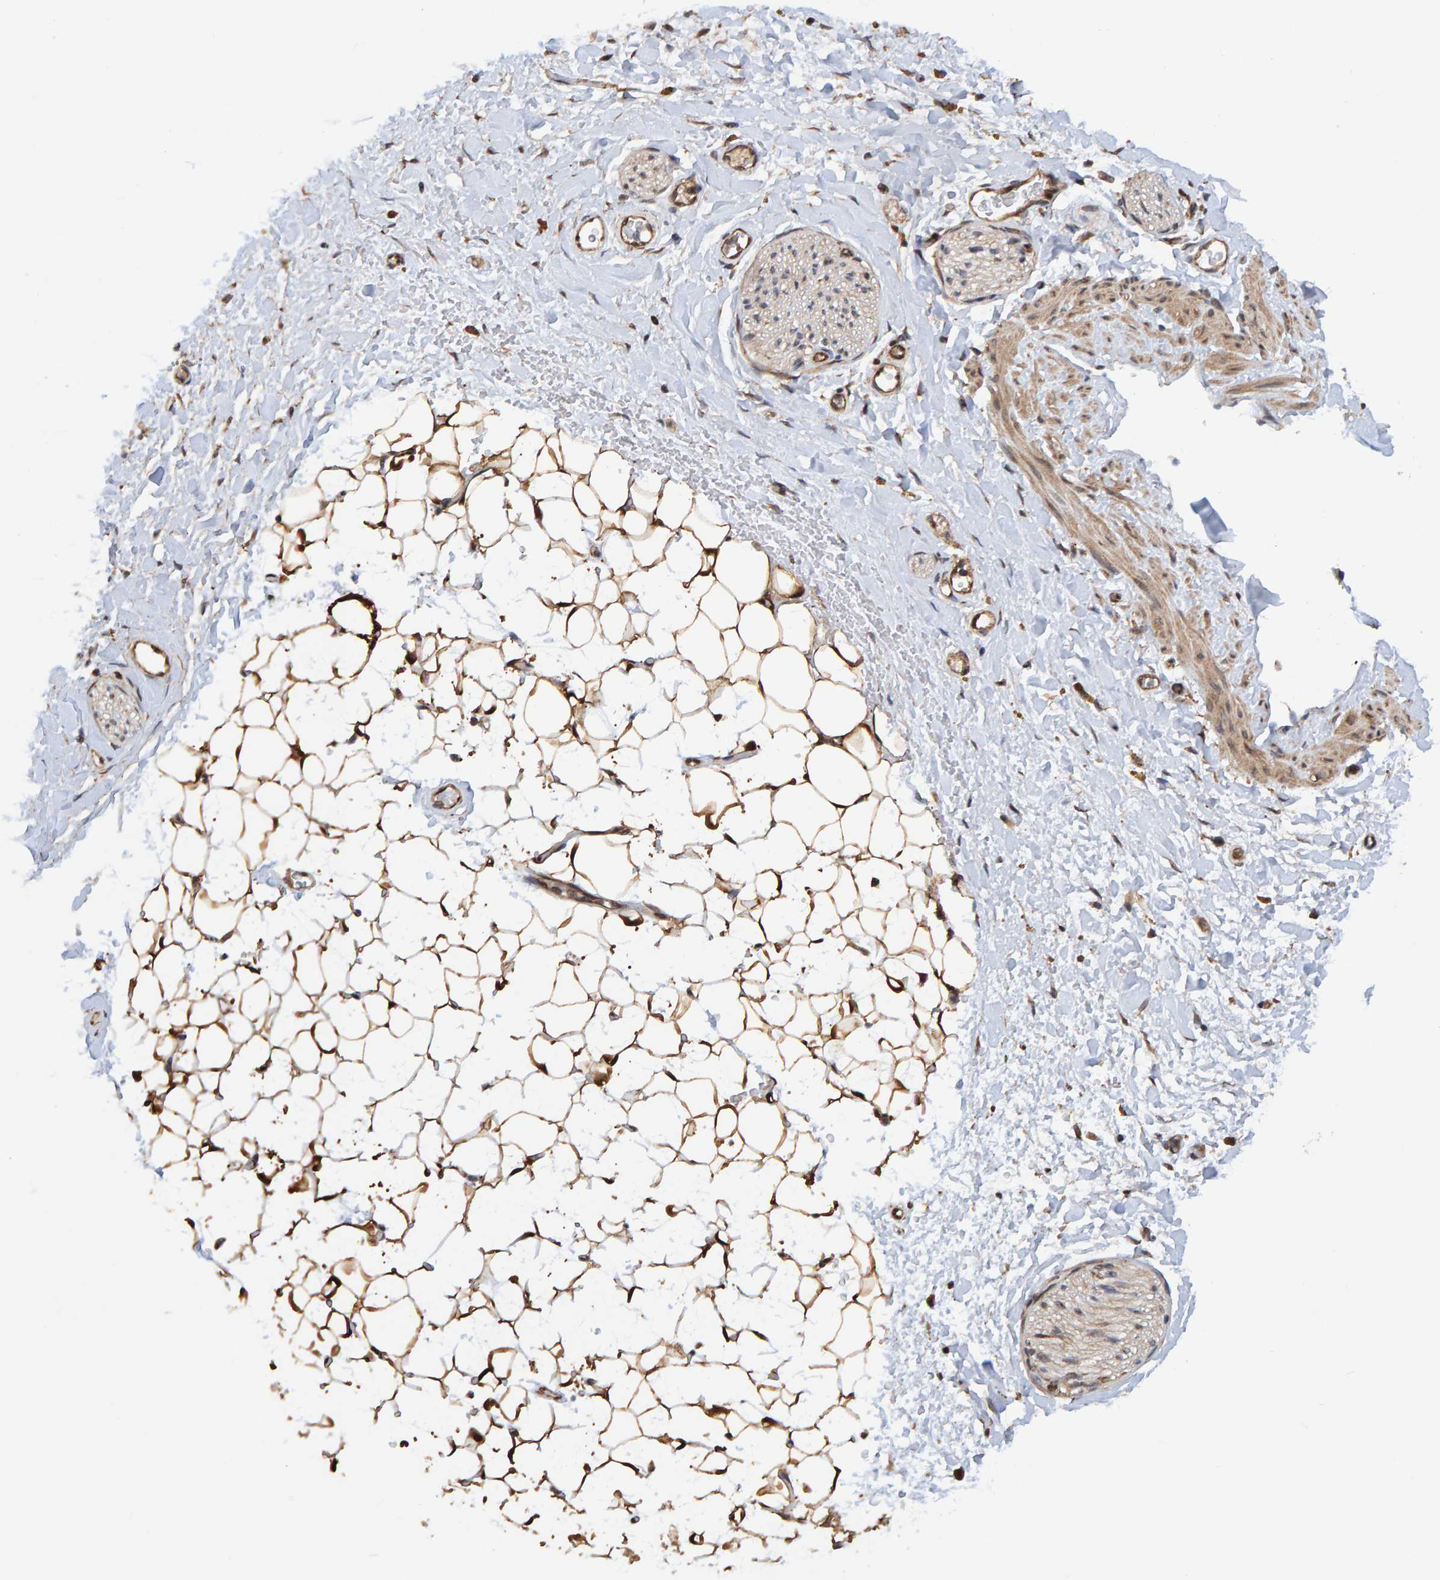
{"staining": {"intensity": "moderate", "quantity": ">75%", "location": "cytoplasmic/membranous"}, "tissue": "adipose tissue", "cell_type": "Adipocytes", "image_type": "normal", "snomed": [{"axis": "morphology", "description": "Normal tissue, NOS"}, {"axis": "topography", "description": "Kidney"}, {"axis": "topography", "description": "Peripheral nerve tissue"}], "caption": "Protein staining reveals moderate cytoplasmic/membranous expression in about >75% of adipocytes in unremarkable adipose tissue. (brown staining indicates protein expression, while blue staining denotes nuclei).", "gene": "SCRN2", "patient": {"sex": "male", "age": 7}}